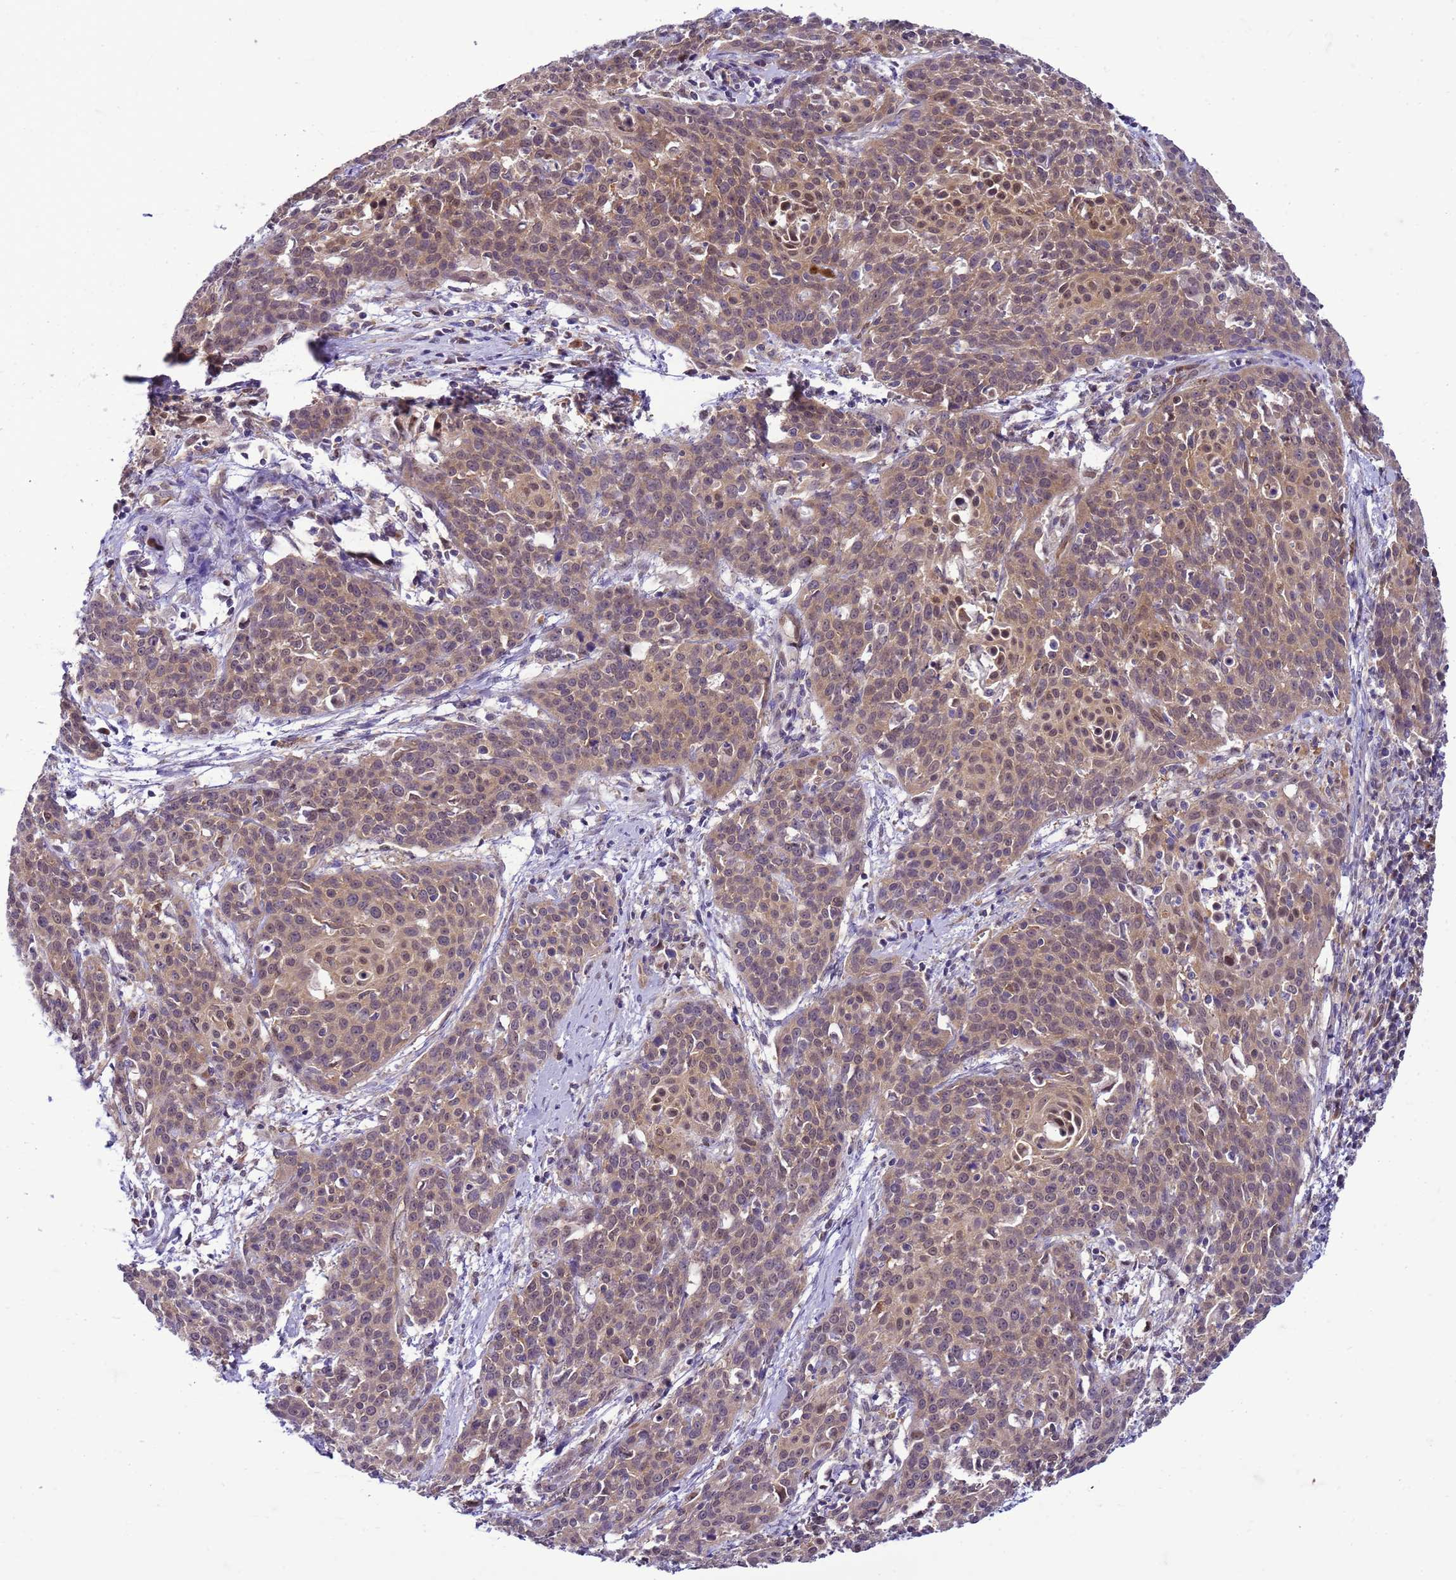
{"staining": {"intensity": "moderate", "quantity": ">75%", "location": "cytoplasmic/membranous,nuclear"}, "tissue": "cervical cancer", "cell_type": "Tumor cells", "image_type": "cancer", "snomed": [{"axis": "morphology", "description": "Squamous cell carcinoma, NOS"}, {"axis": "topography", "description": "Cervix"}], "caption": "A high-resolution micrograph shows immunohistochemistry staining of cervical squamous cell carcinoma, which demonstrates moderate cytoplasmic/membranous and nuclear positivity in about >75% of tumor cells.", "gene": "DDI2", "patient": {"sex": "female", "age": 38}}